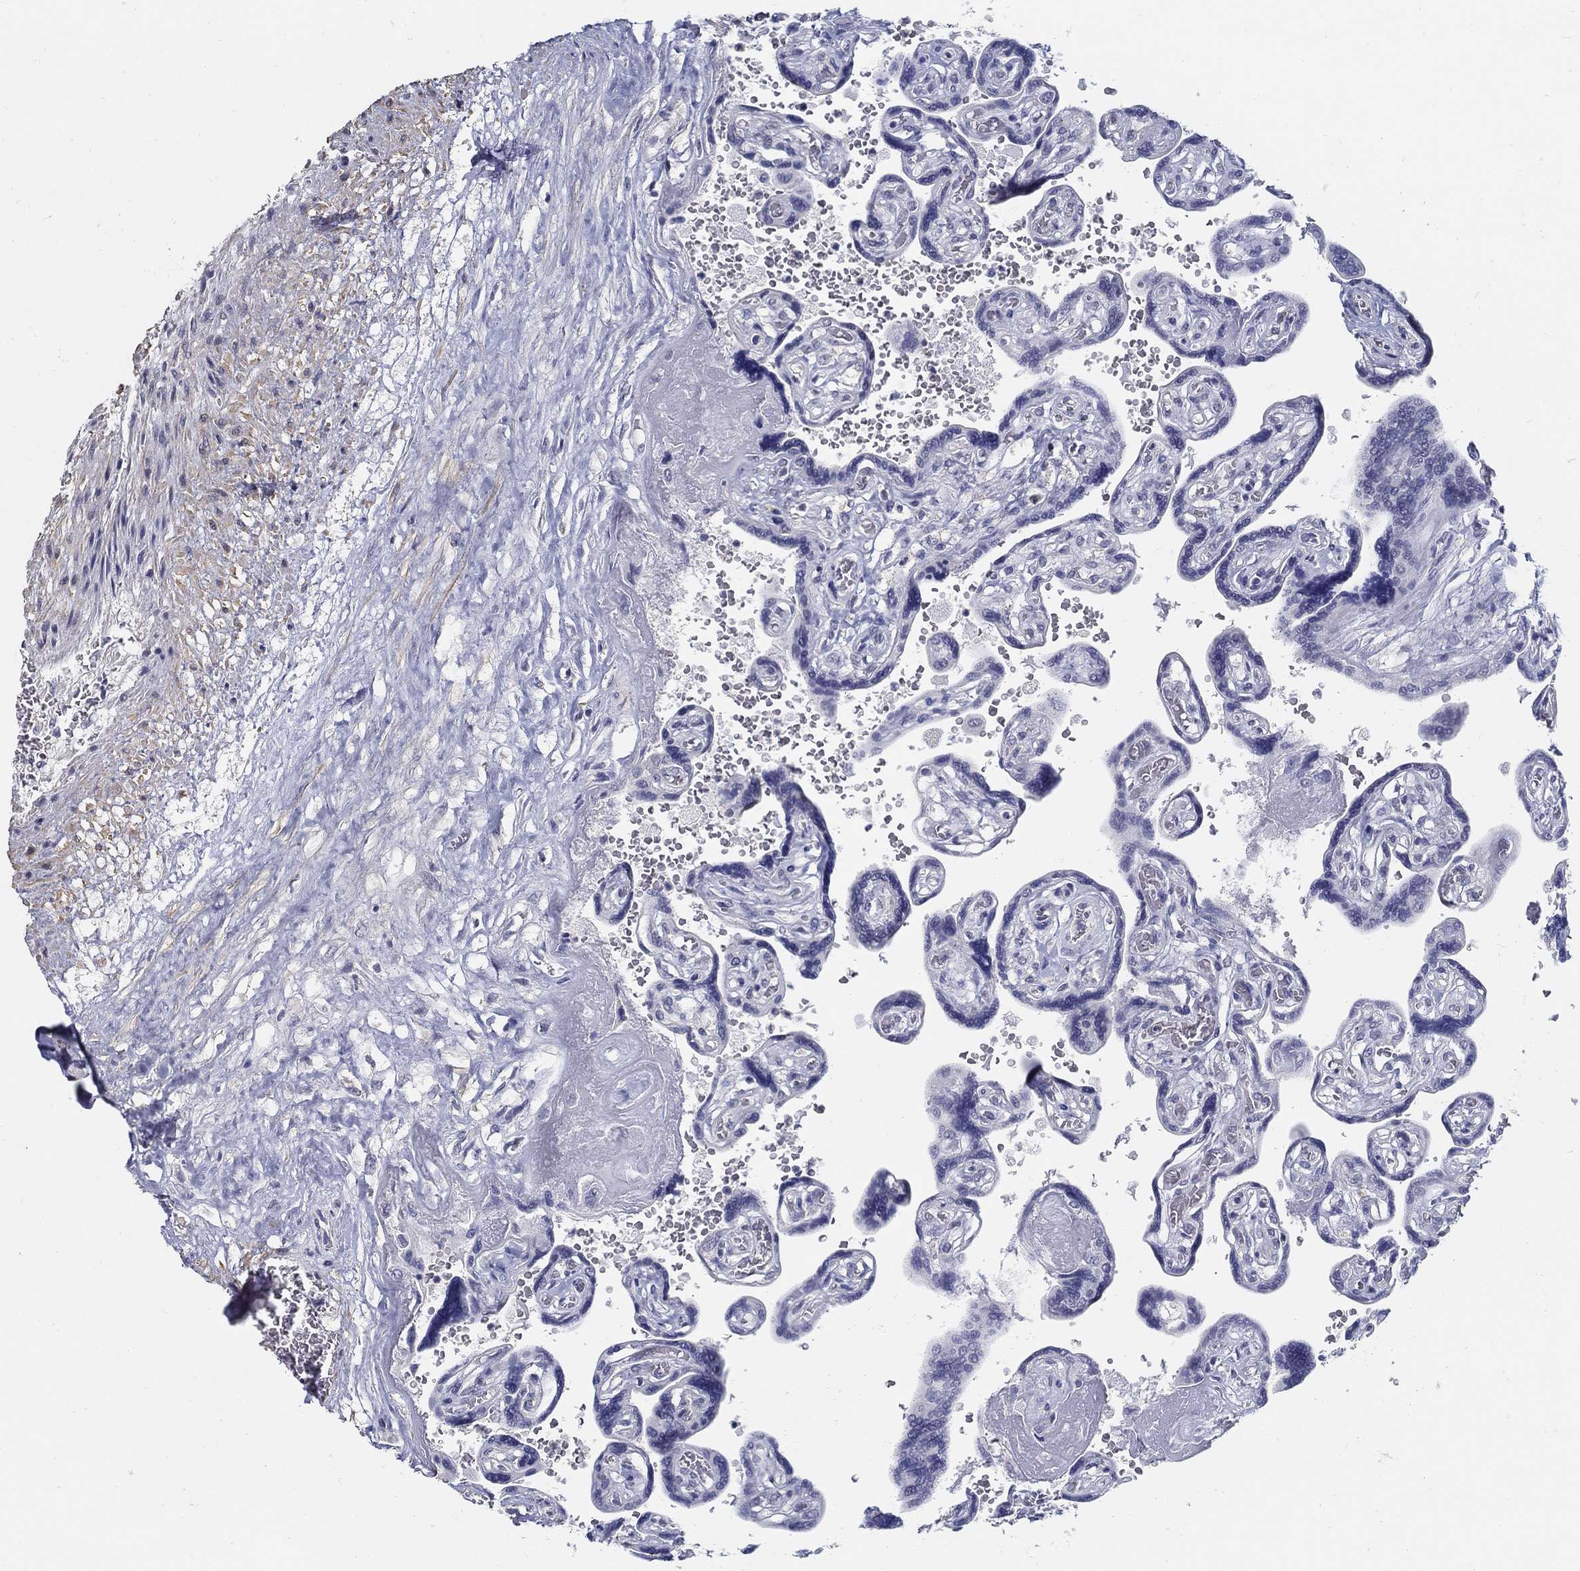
{"staining": {"intensity": "moderate", "quantity": "<25%", "location": "nuclear"}, "tissue": "placenta", "cell_type": "Decidual cells", "image_type": "normal", "snomed": [{"axis": "morphology", "description": "Normal tissue, NOS"}, {"axis": "topography", "description": "Placenta"}], "caption": "Decidual cells exhibit moderate nuclear staining in about <25% of cells in unremarkable placenta.", "gene": "USP29", "patient": {"sex": "female", "age": 32}}